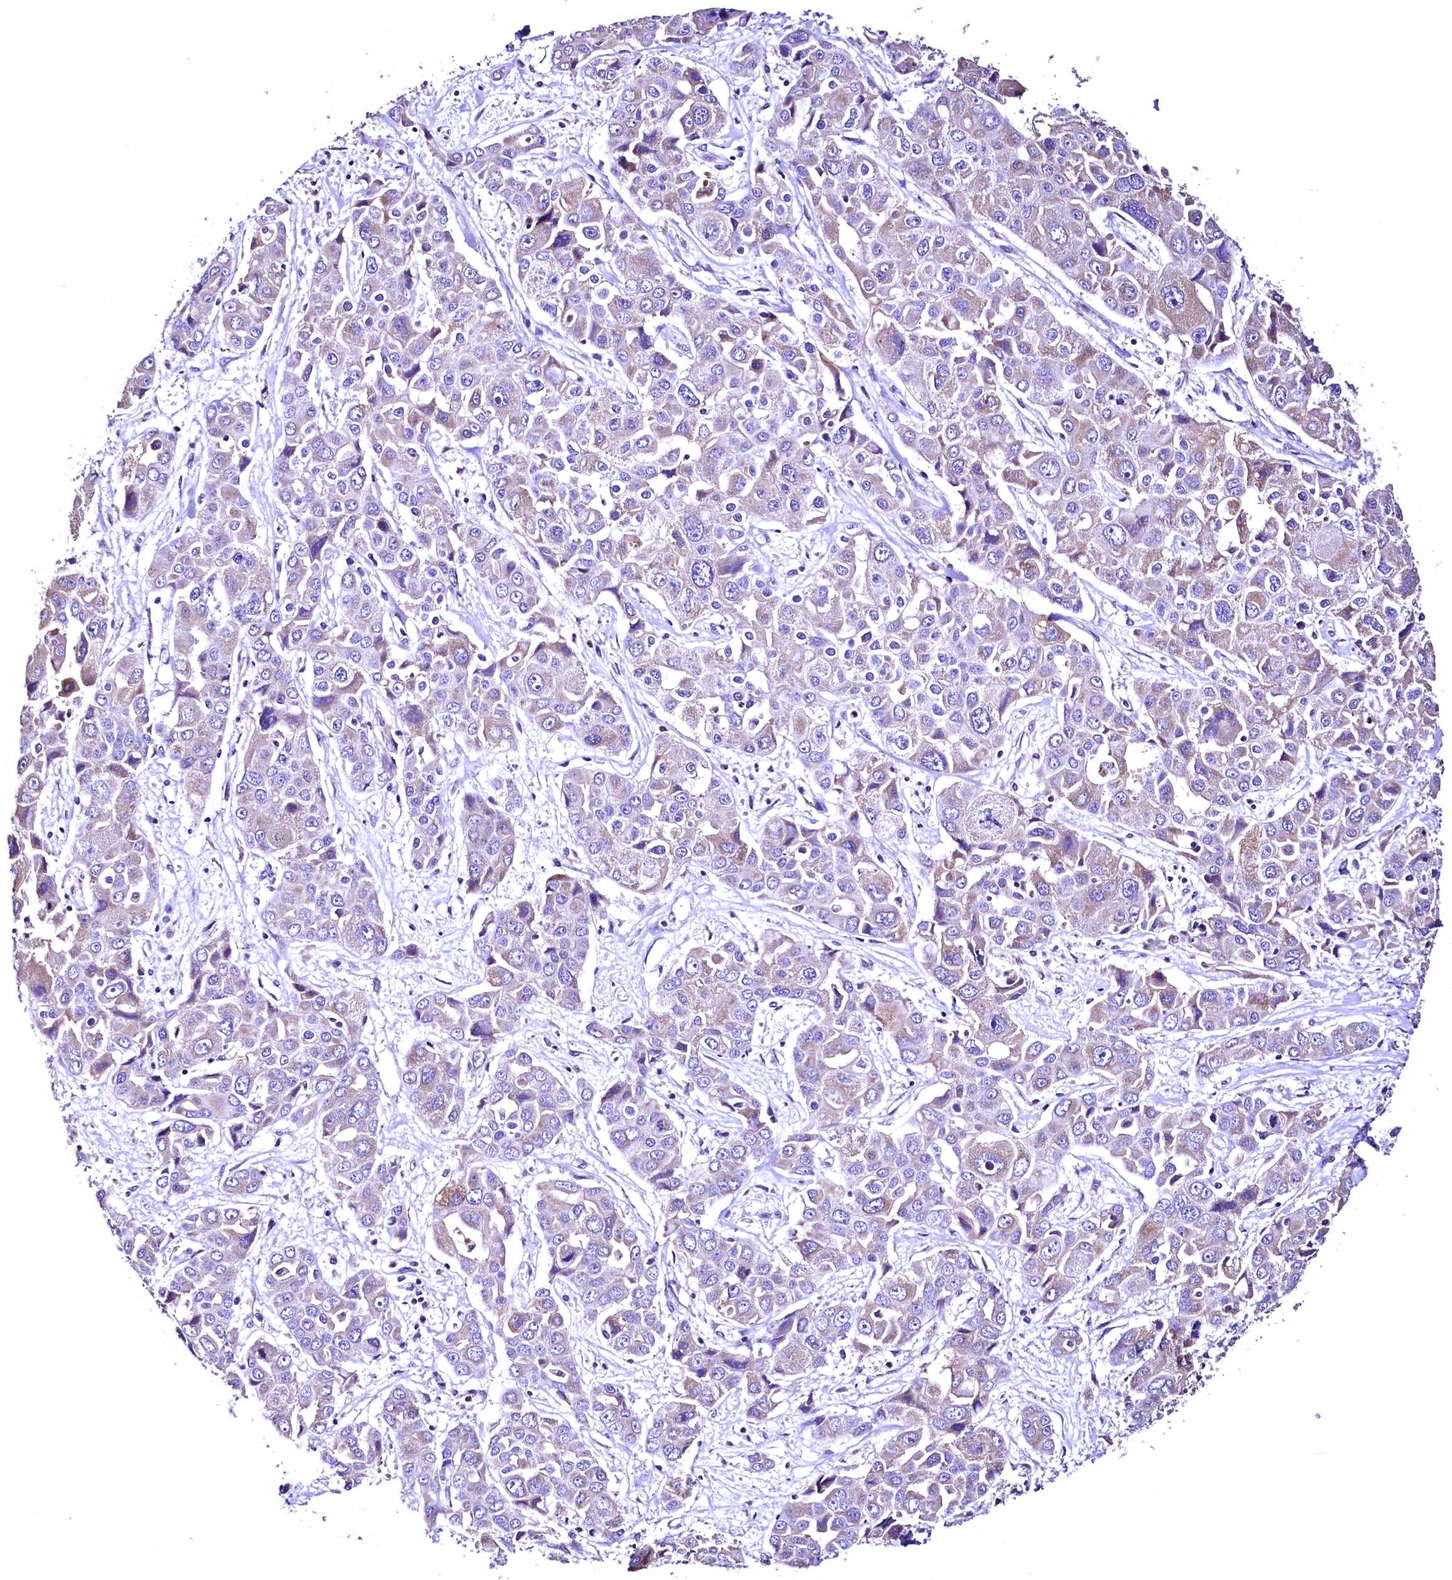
{"staining": {"intensity": "moderate", "quantity": "<25%", "location": "cytoplasmic/membranous"}, "tissue": "liver cancer", "cell_type": "Tumor cells", "image_type": "cancer", "snomed": [{"axis": "morphology", "description": "Cholangiocarcinoma"}, {"axis": "topography", "description": "Liver"}], "caption": "Protein staining of liver cholangiocarcinoma tissue demonstrates moderate cytoplasmic/membranous staining in about <25% of tumor cells.", "gene": "LRSAM1", "patient": {"sex": "male", "age": 67}}